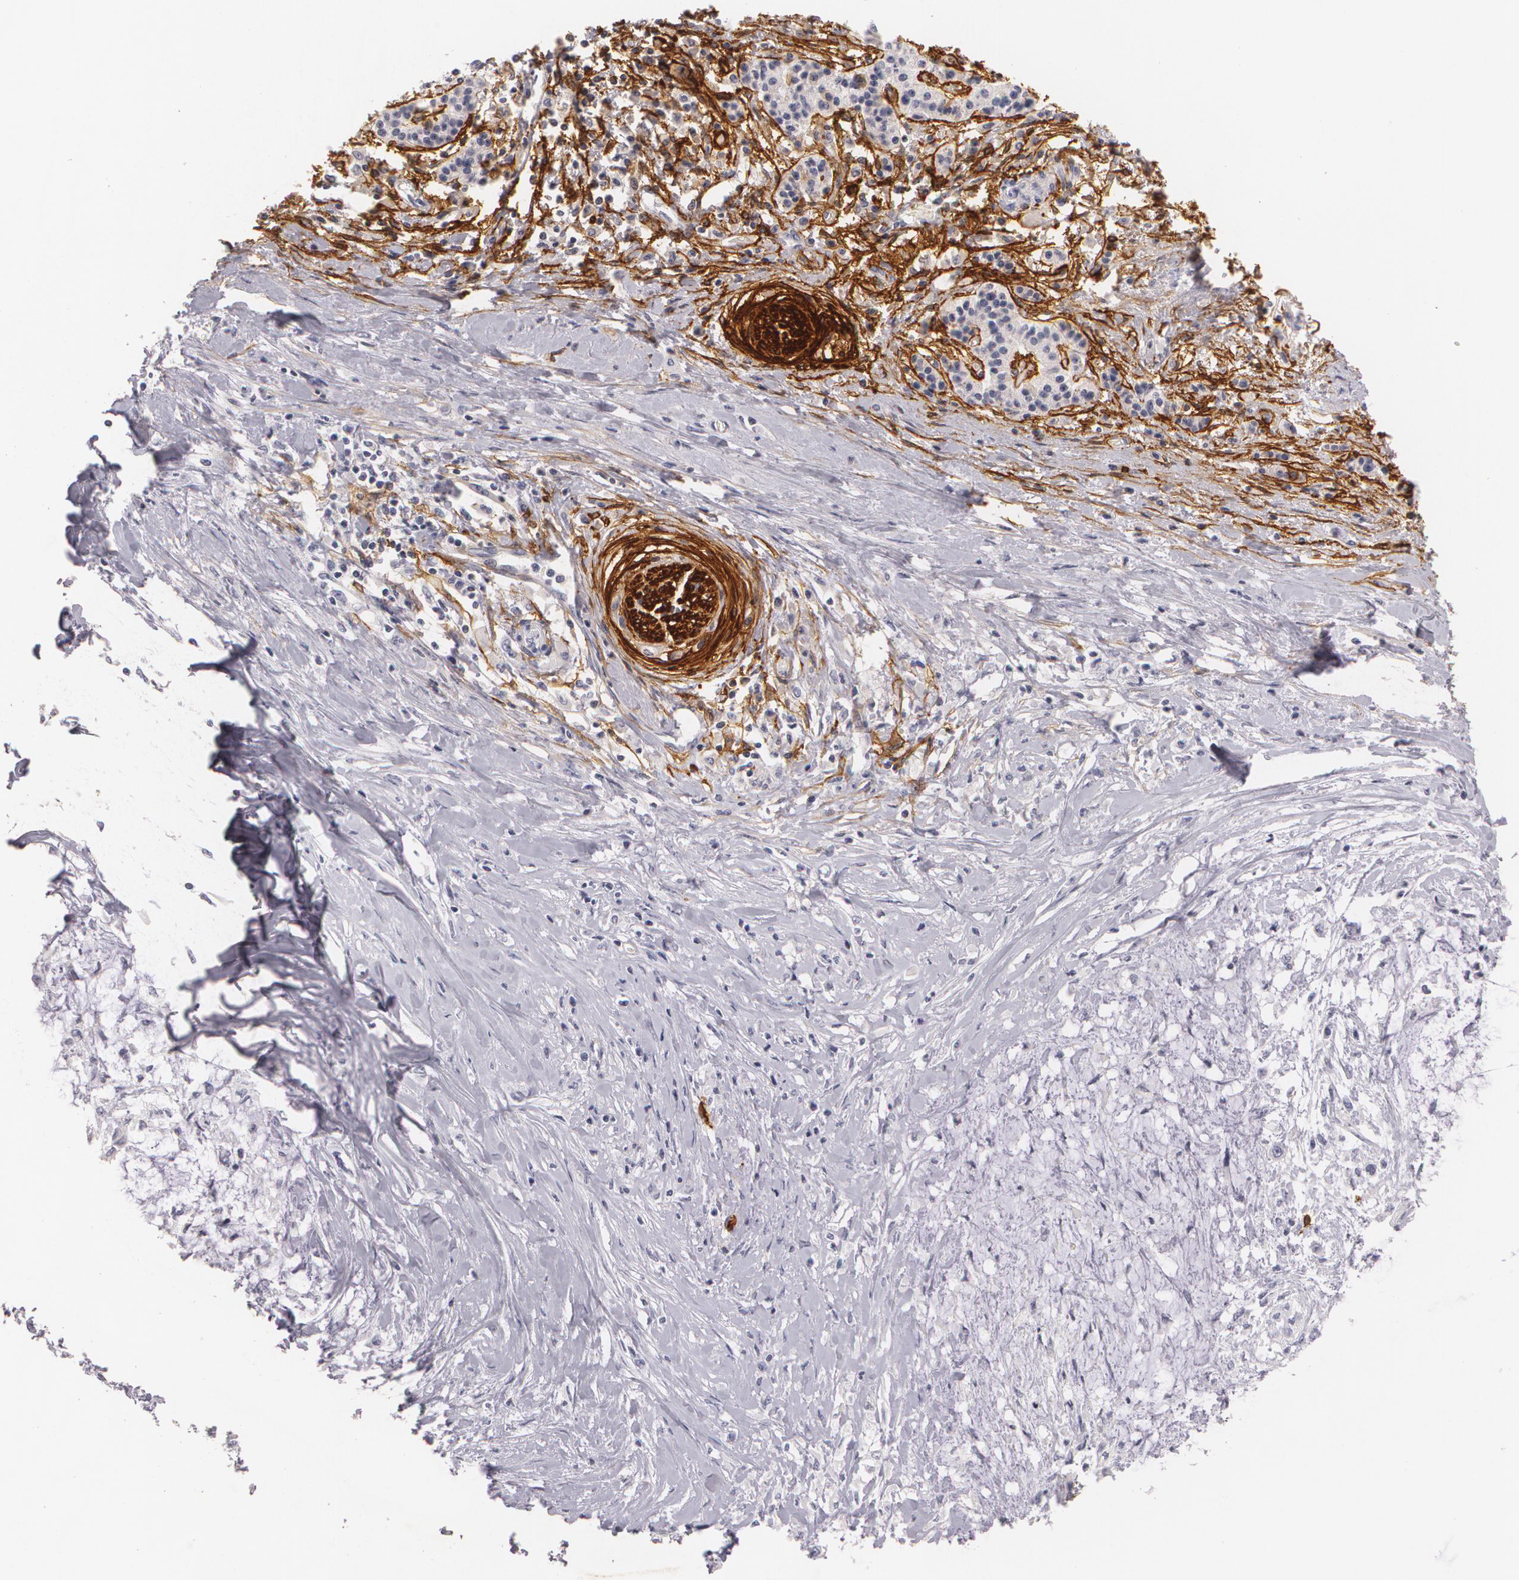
{"staining": {"intensity": "negative", "quantity": "none", "location": "none"}, "tissue": "pancreatic cancer", "cell_type": "Tumor cells", "image_type": "cancer", "snomed": [{"axis": "morphology", "description": "Adenocarcinoma, NOS"}, {"axis": "topography", "description": "Pancreas"}], "caption": "A high-resolution histopathology image shows IHC staining of adenocarcinoma (pancreatic), which displays no significant expression in tumor cells. (Immunohistochemistry, brightfield microscopy, high magnification).", "gene": "NGFR", "patient": {"sex": "female", "age": 64}}